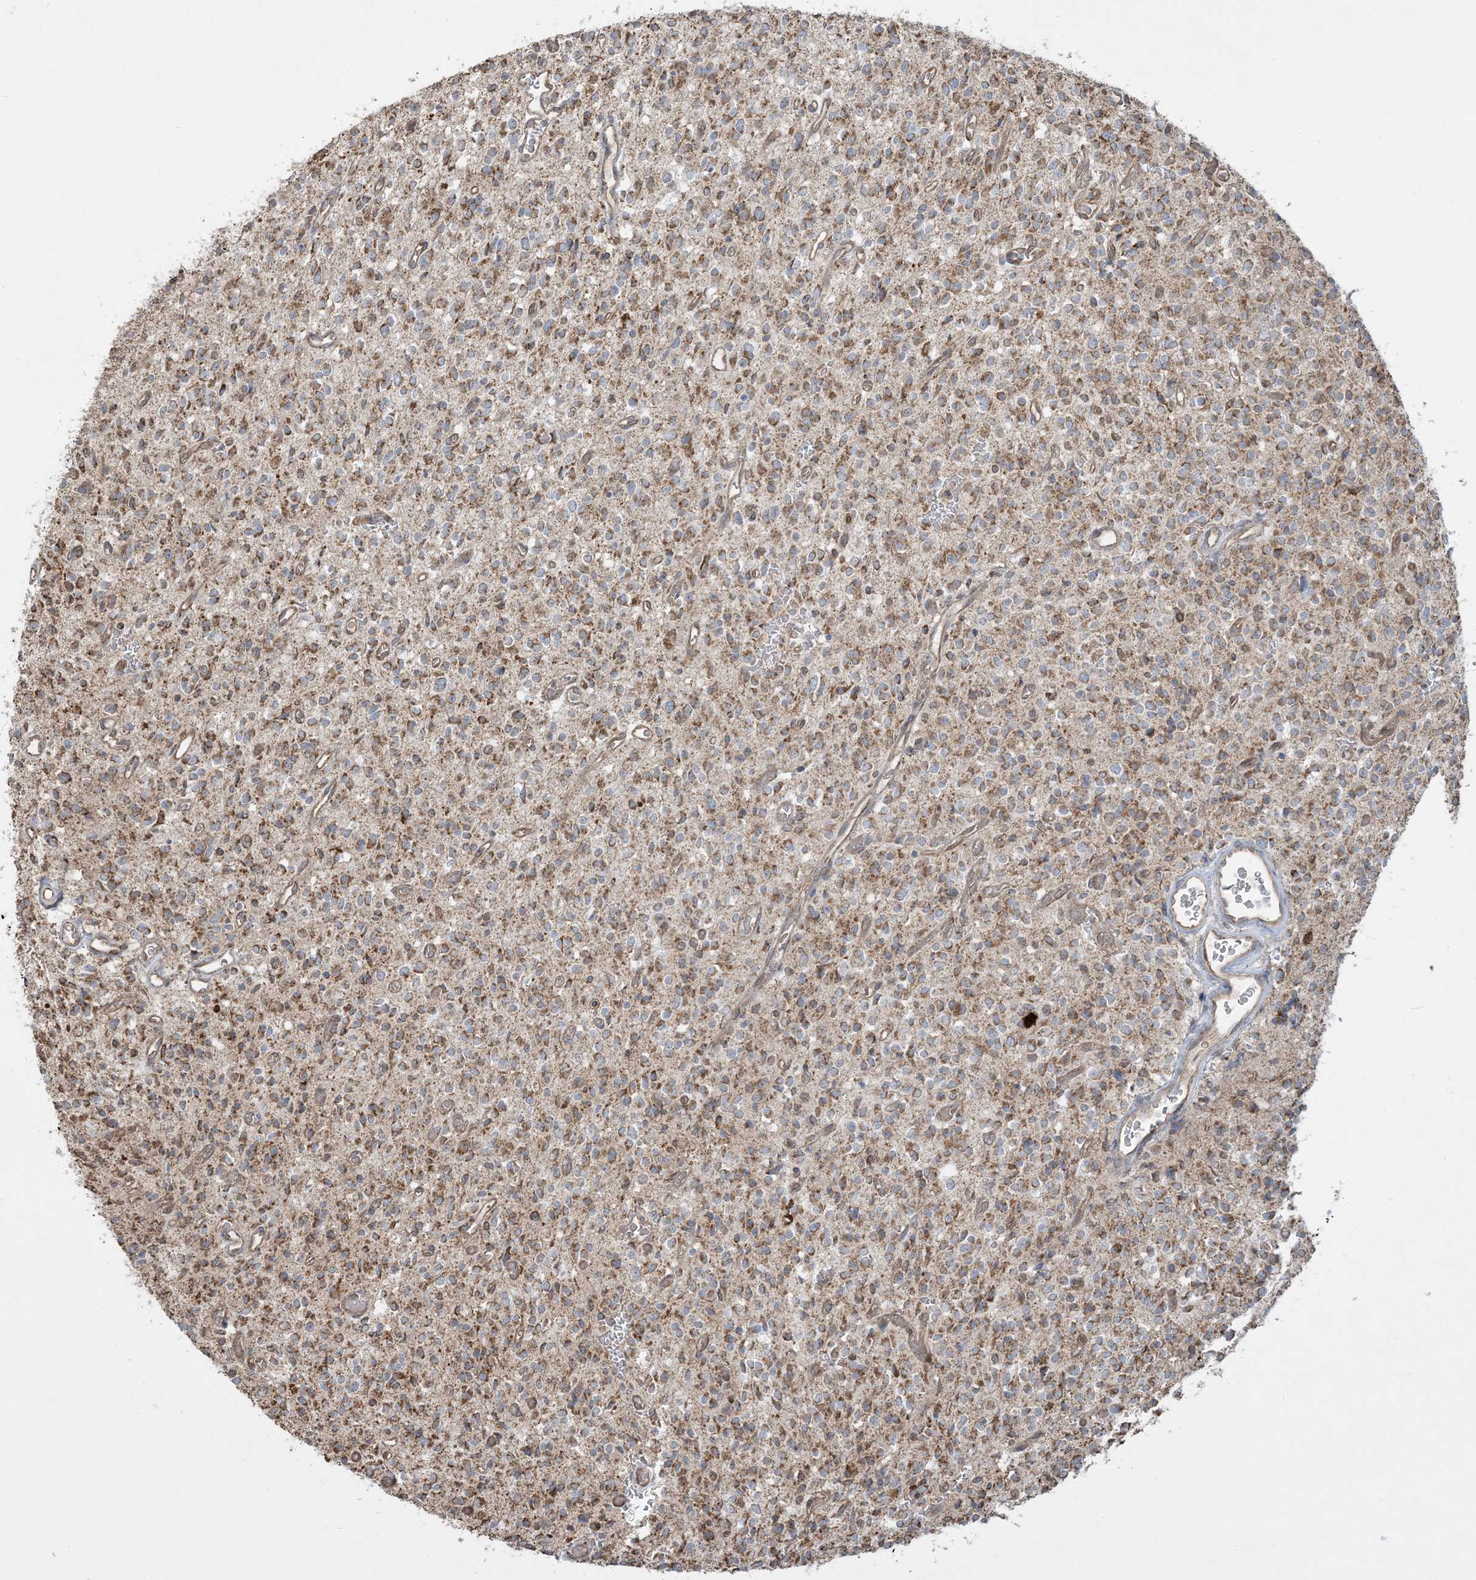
{"staining": {"intensity": "moderate", "quantity": ">75%", "location": "cytoplasmic/membranous"}, "tissue": "glioma", "cell_type": "Tumor cells", "image_type": "cancer", "snomed": [{"axis": "morphology", "description": "Glioma, malignant, High grade"}, {"axis": "topography", "description": "Brain"}], "caption": "Brown immunohistochemical staining in glioma displays moderate cytoplasmic/membranous staining in about >75% of tumor cells.", "gene": "PPM1F", "patient": {"sex": "male", "age": 34}}